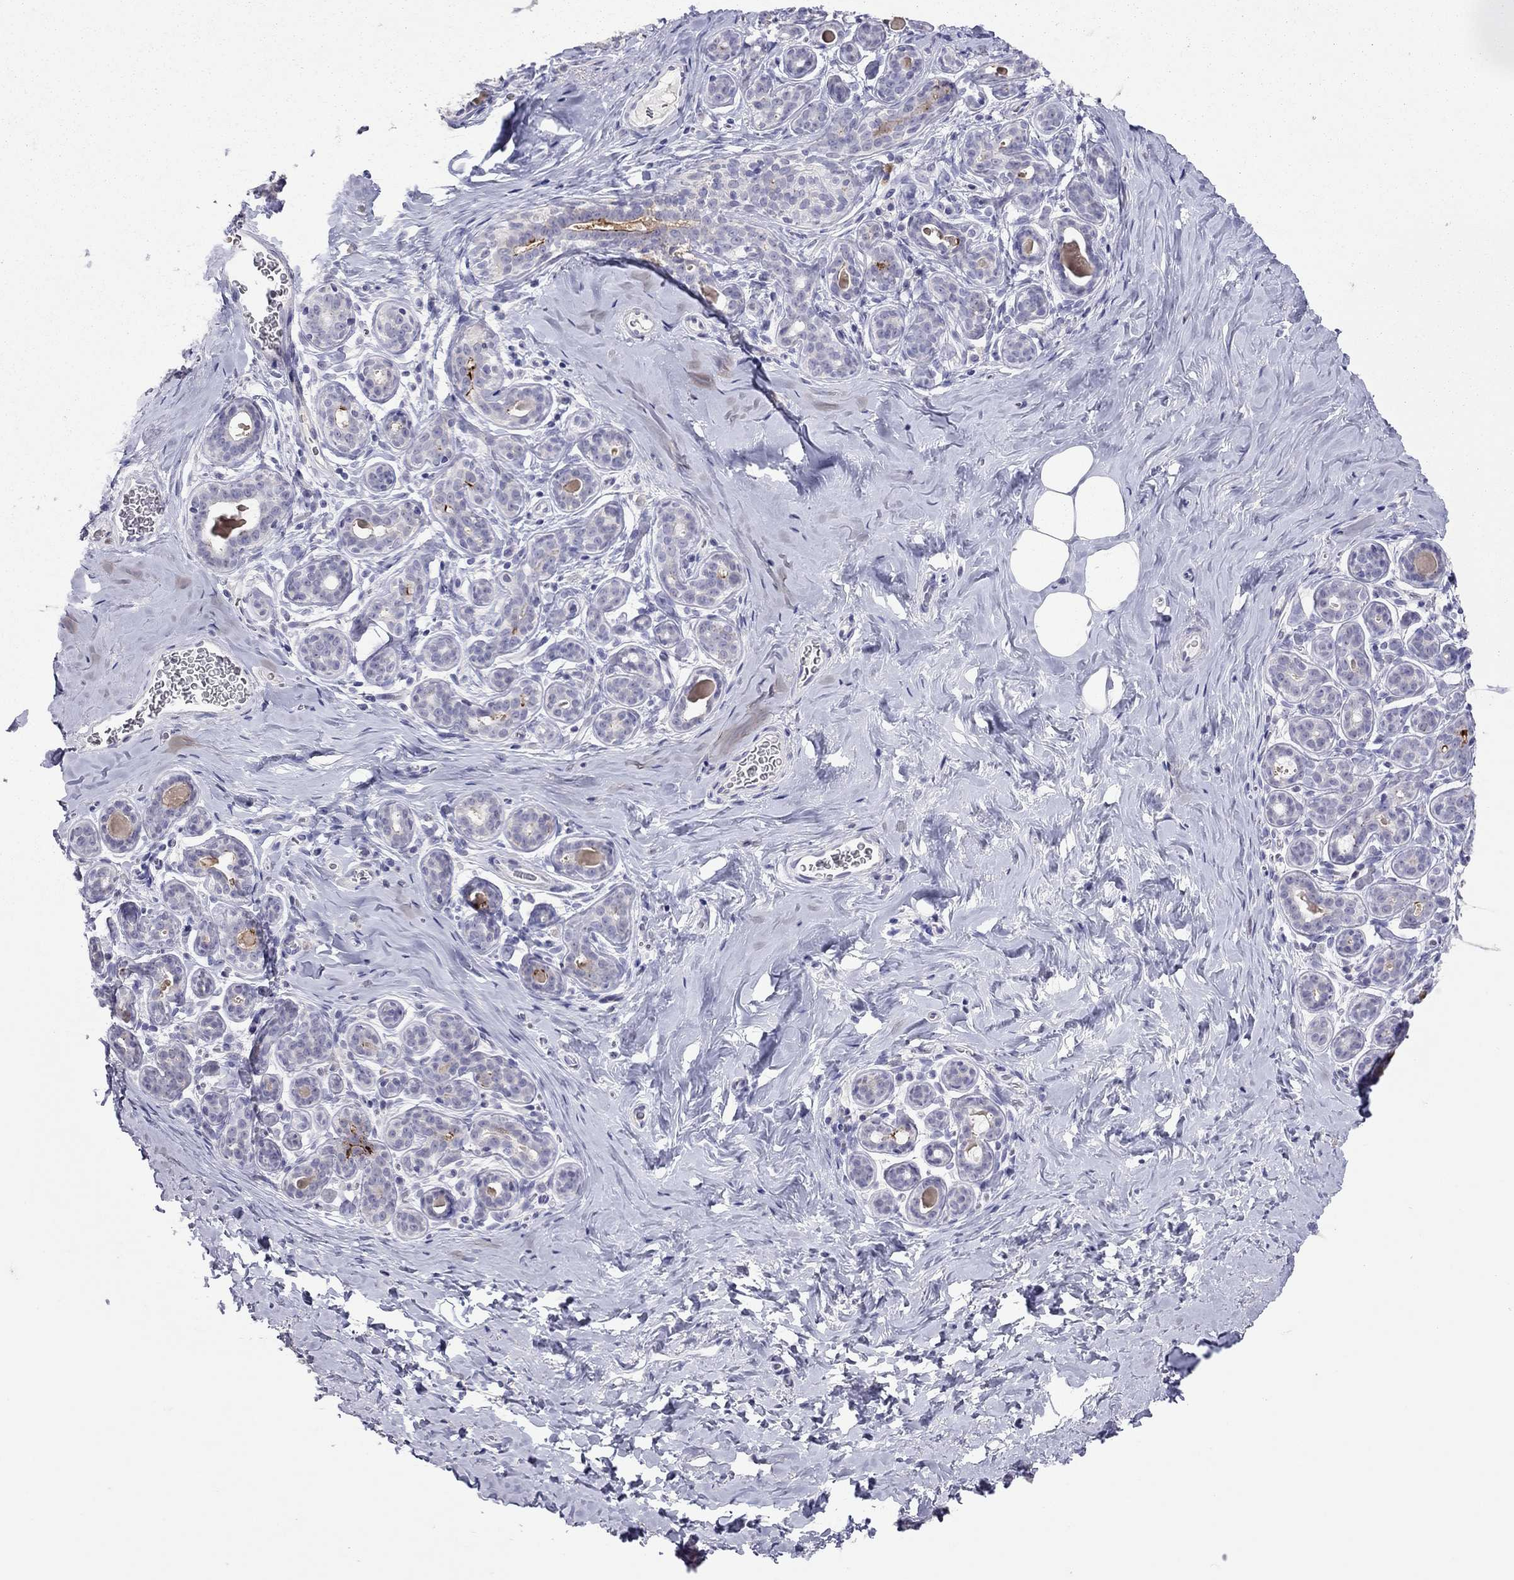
{"staining": {"intensity": "negative", "quantity": "none", "location": "none"}, "tissue": "breast", "cell_type": "Adipocytes", "image_type": "normal", "snomed": [{"axis": "morphology", "description": "Normal tissue, NOS"}, {"axis": "topography", "description": "Skin"}, {"axis": "topography", "description": "Breast"}], "caption": "High magnification brightfield microscopy of normal breast stained with DAB (3,3'-diaminobenzidine) (brown) and counterstained with hematoxylin (blue): adipocytes show no significant expression.", "gene": "MUC16", "patient": {"sex": "female", "age": 43}}